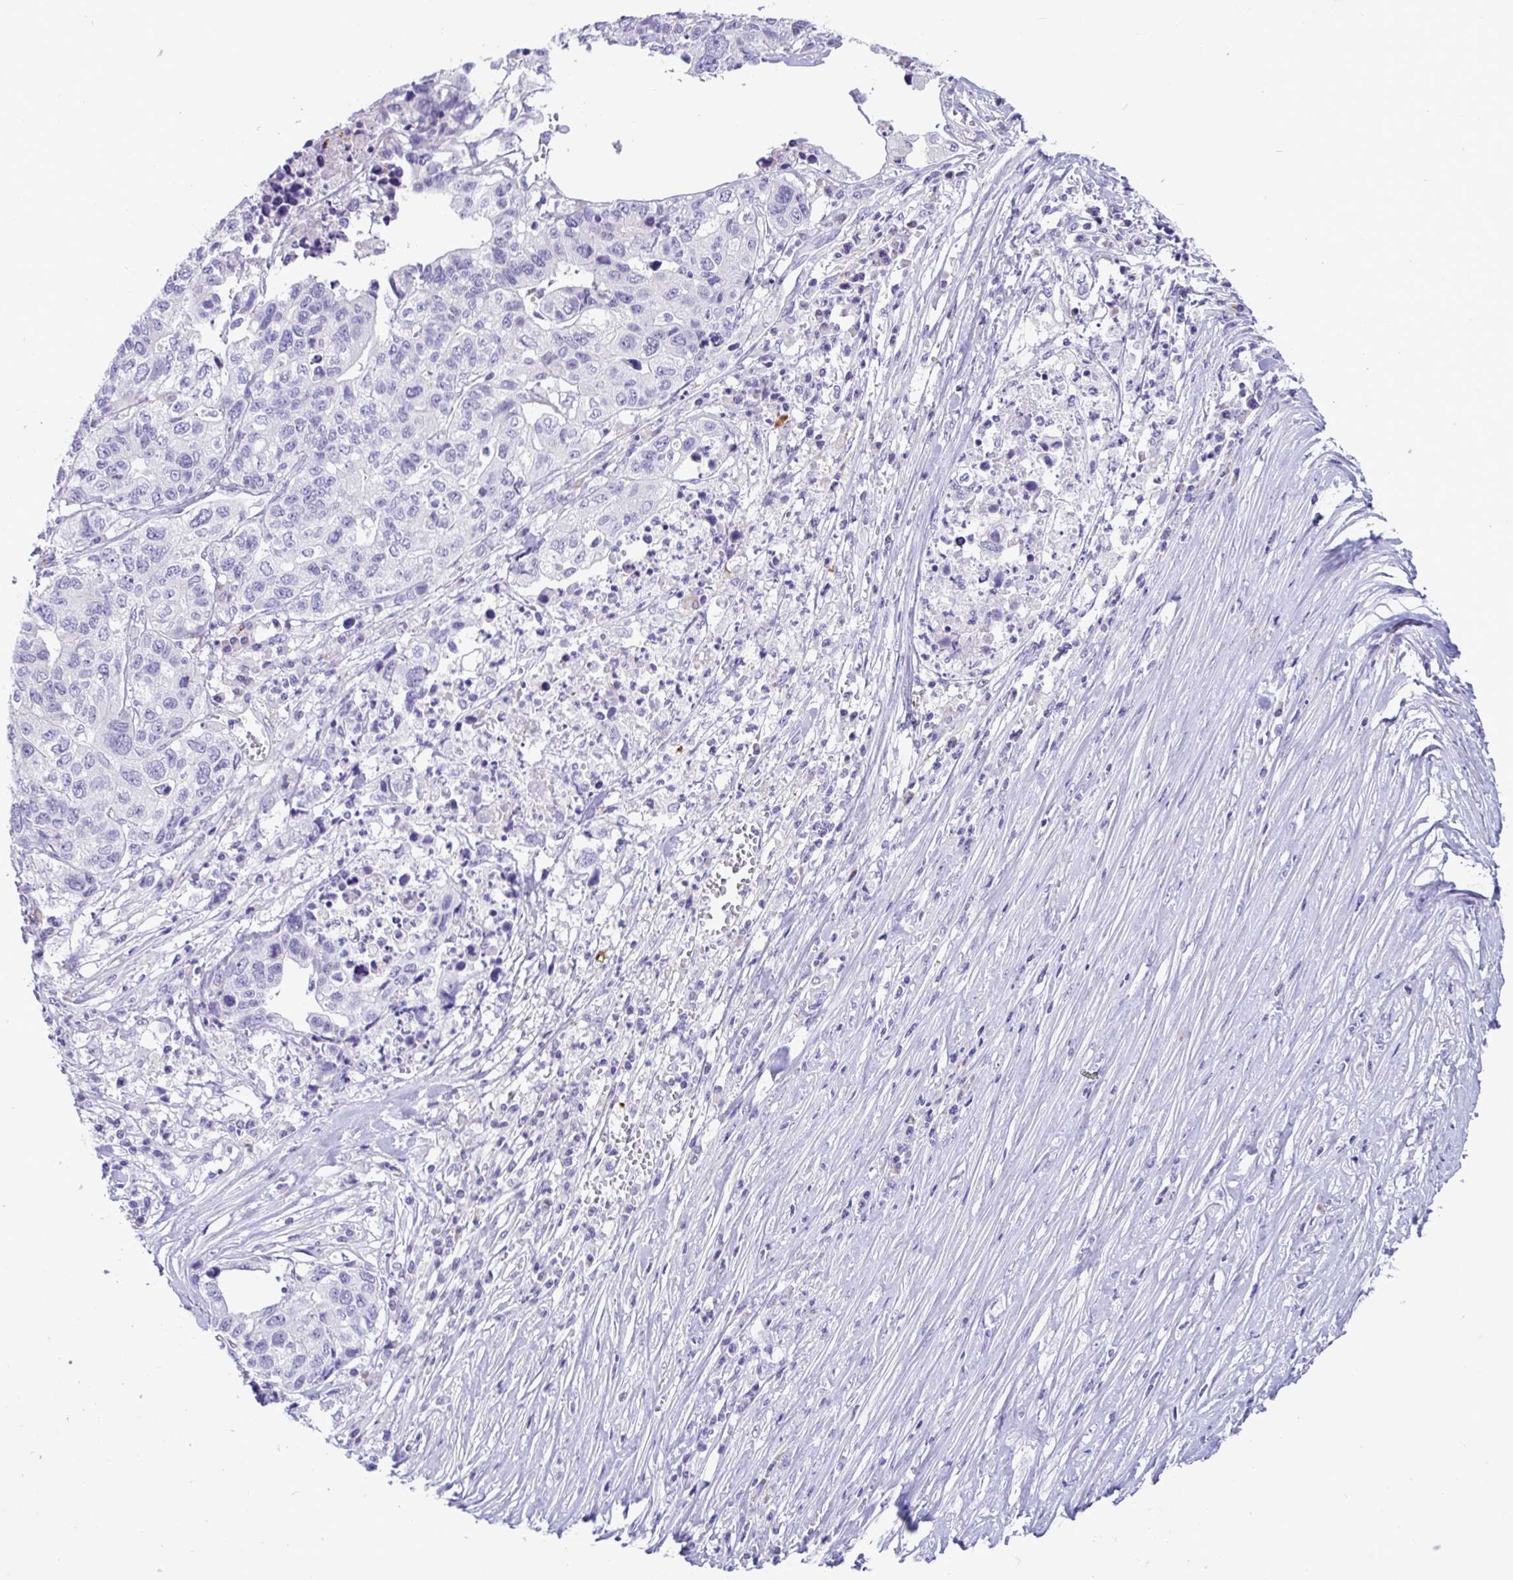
{"staining": {"intensity": "negative", "quantity": "none", "location": "none"}, "tissue": "stomach cancer", "cell_type": "Tumor cells", "image_type": "cancer", "snomed": [{"axis": "morphology", "description": "Adenocarcinoma, NOS"}, {"axis": "topography", "description": "Stomach, upper"}], "caption": "Tumor cells show no significant protein positivity in stomach adenocarcinoma.", "gene": "DTX3", "patient": {"sex": "female", "age": 67}}